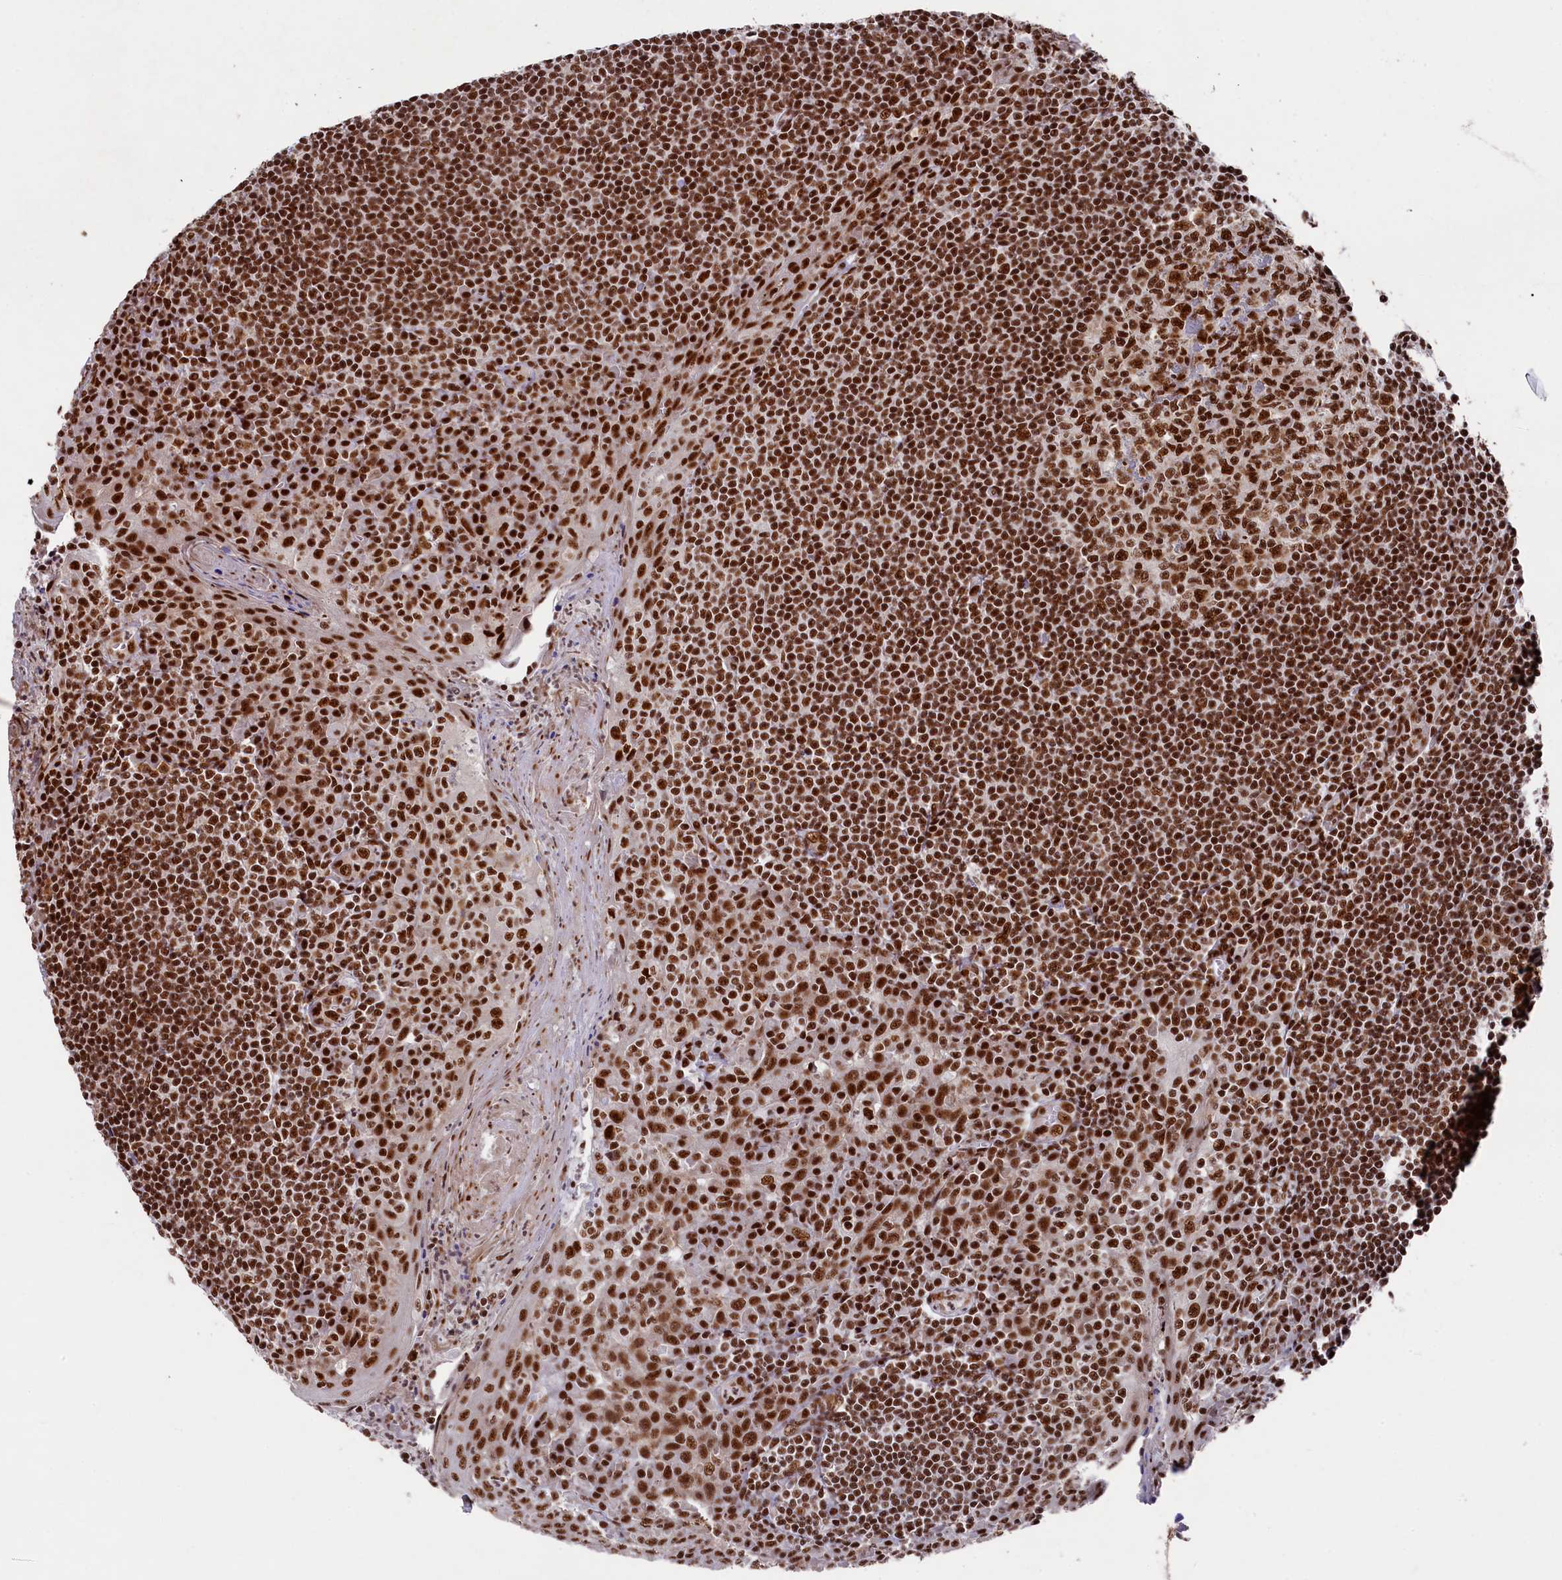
{"staining": {"intensity": "strong", "quantity": ">75%", "location": "cytoplasmic/membranous,nuclear"}, "tissue": "tonsil", "cell_type": "Germinal center cells", "image_type": "normal", "snomed": [{"axis": "morphology", "description": "Normal tissue, NOS"}, {"axis": "topography", "description": "Tonsil"}], "caption": "A histopathology image of tonsil stained for a protein demonstrates strong cytoplasmic/membranous,nuclear brown staining in germinal center cells.", "gene": "PRPF31", "patient": {"sex": "male", "age": 27}}